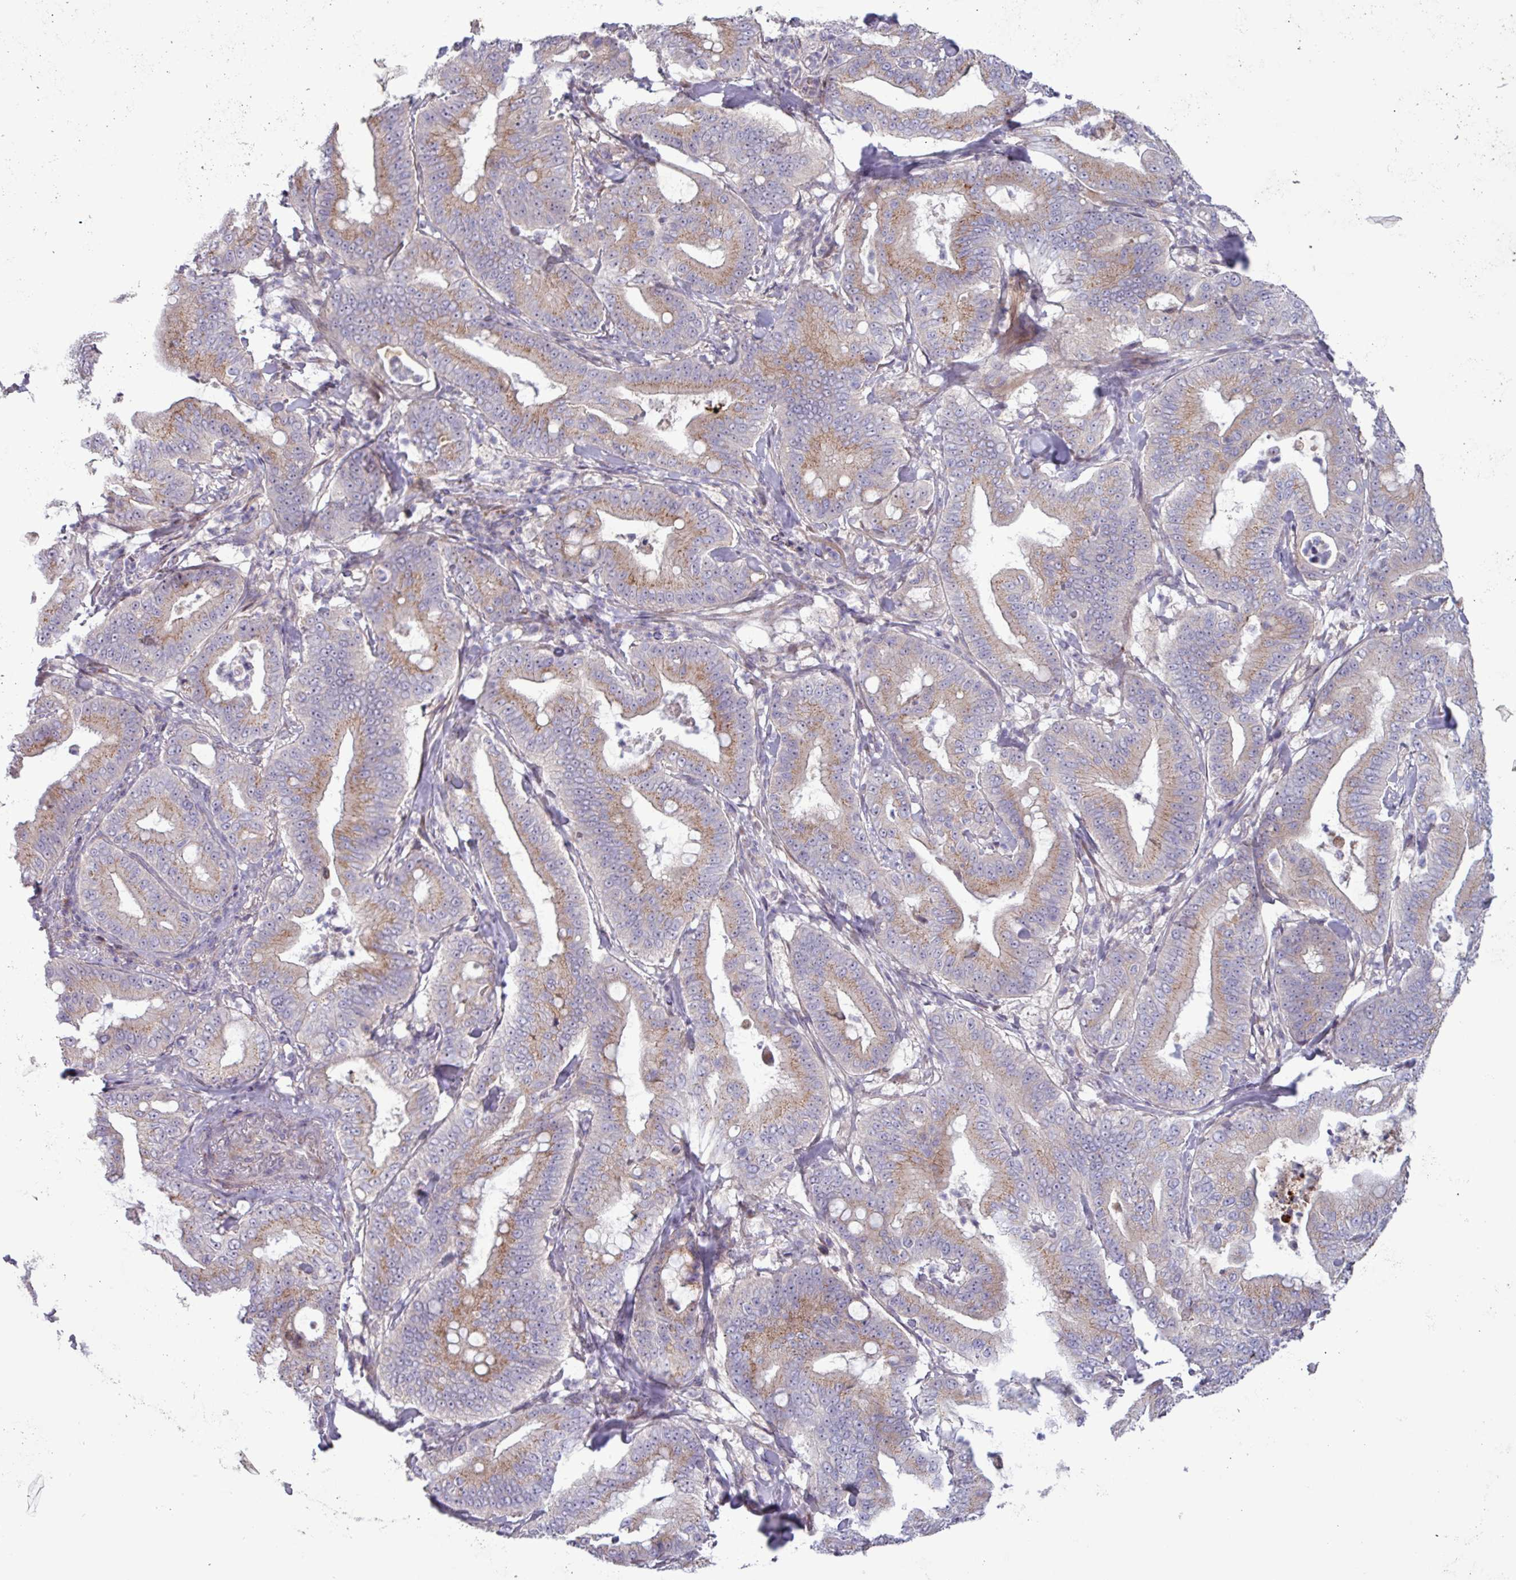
{"staining": {"intensity": "moderate", "quantity": ">75%", "location": "cytoplasmic/membranous"}, "tissue": "pancreatic cancer", "cell_type": "Tumor cells", "image_type": "cancer", "snomed": [{"axis": "morphology", "description": "Adenocarcinoma, NOS"}, {"axis": "topography", "description": "Pancreas"}], "caption": "This histopathology image displays pancreatic cancer (adenocarcinoma) stained with immunohistochemistry (IHC) to label a protein in brown. The cytoplasmic/membranous of tumor cells show moderate positivity for the protein. Nuclei are counter-stained blue.", "gene": "TNFSF12", "patient": {"sex": "male", "age": 71}}